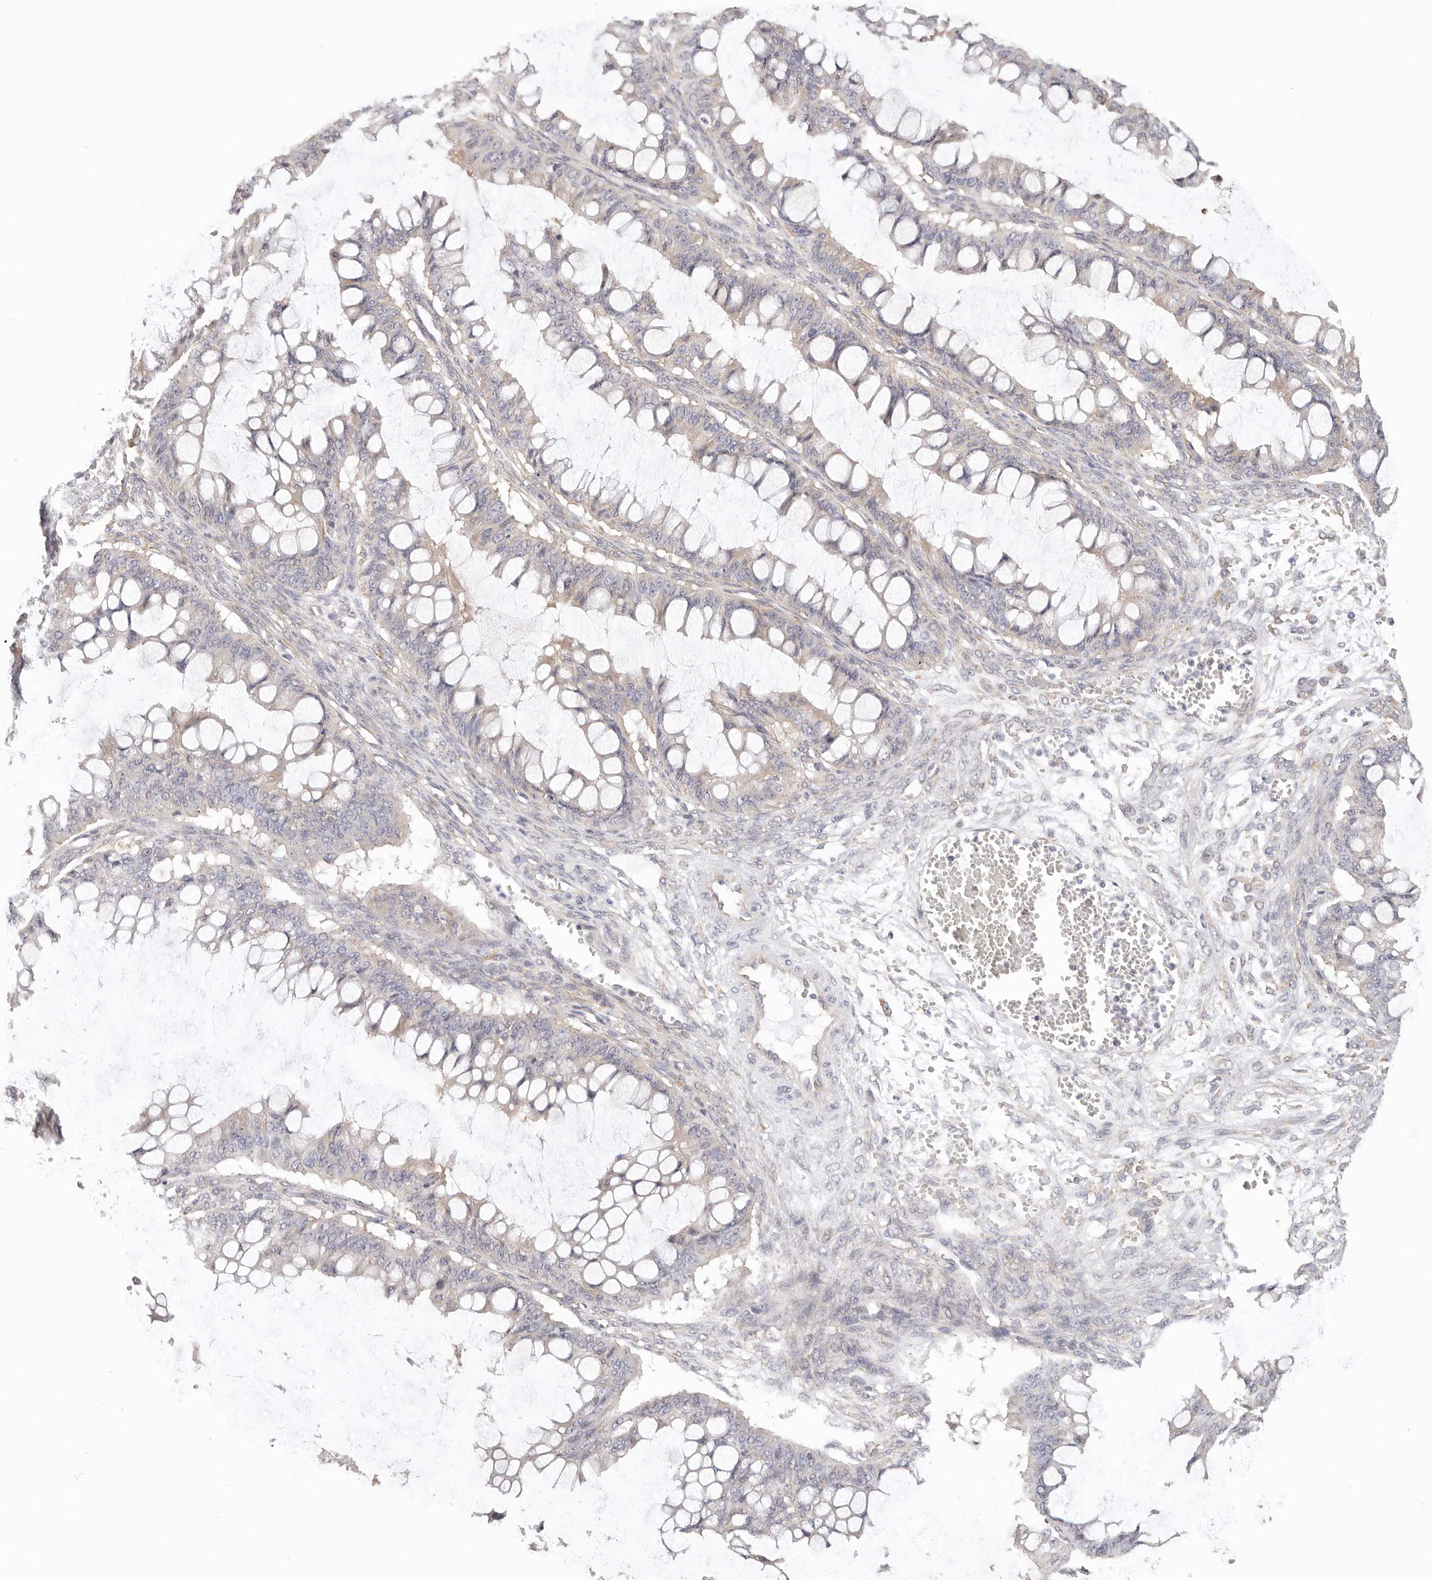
{"staining": {"intensity": "negative", "quantity": "none", "location": "none"}, "tissue": "ovarian cancer", "cell_type": "Tumor cells", "image_type": "cancer", "snomed": [{"axis": "morphology", "description": "Cystadenocarcinoma, mucinous, NOS"}, {"axis": "topography", "description": "Ovary"}], "caption": "IHC histopathology image of human ovarian cancer (mucinous cystadenocarcinoma) stained for a protein (brown), which shows no expression in tumor cells.", "gene": "AFDN", "patient": {"sex": "female", "age": 73}}